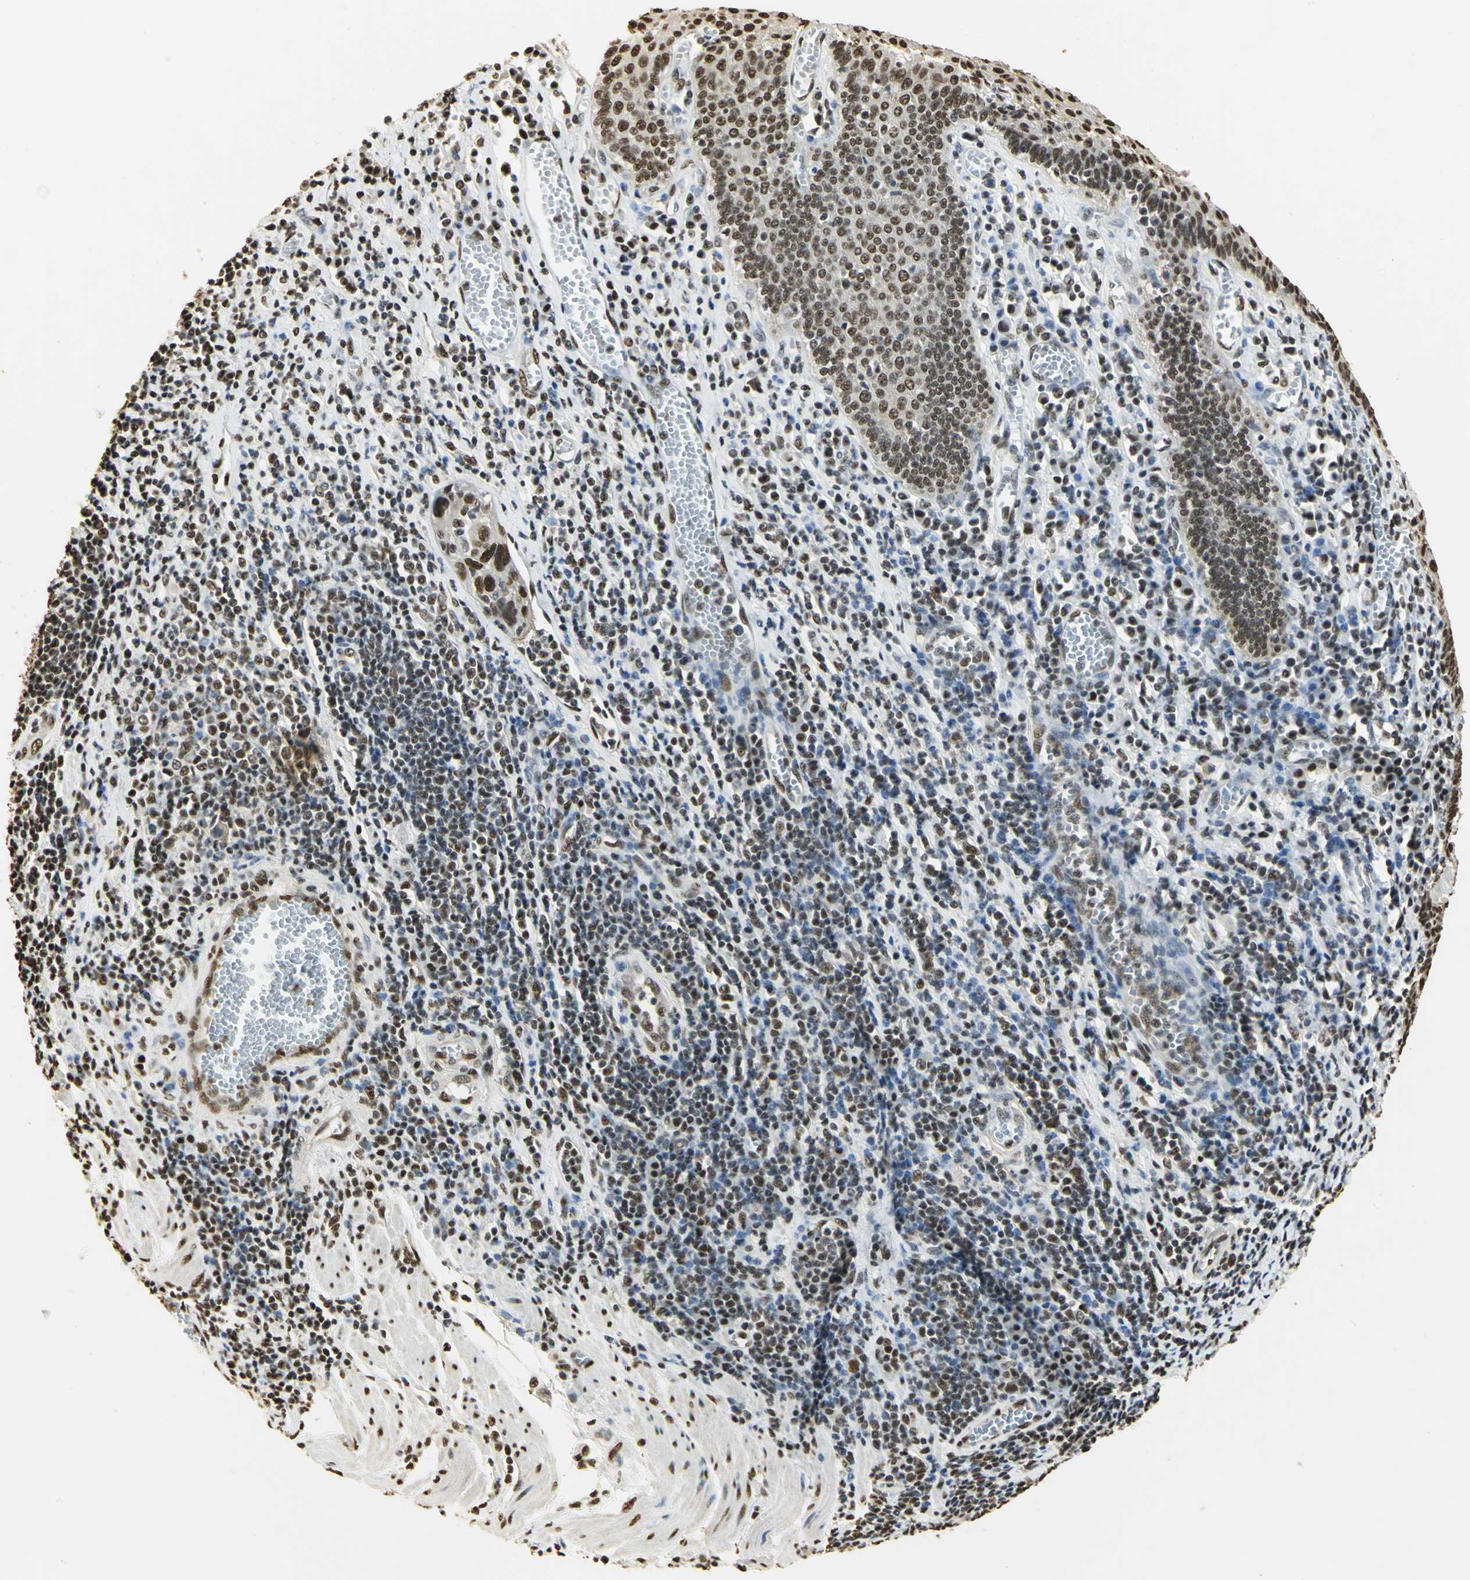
{"staining": {"intensity": "strong", "quantity": ">75%", "location": "nuclear"}, "tissue": "esophagus", "cell_type": "Squamous epithelial cells", "image_type": "normal", "snomed": [{"axis": "morphology", "description": "Normal tissue, NOS"}, {"axis": "morphology", "description": "Squamous cell carcinoma, NOS"}, {"axis": "topography", "description": "Esophagus"}], "caption": "IHC photomicrograph of normal esophagus: human esophagus stained using immunohistochemistry (IHC) displays high levels of strong protein expression localized specifically in the nuclear of squamous epithelial cells, appearing as a nuclear brown color.", "gene": "SET", "patient": {"sex": "male", "age": 65}}